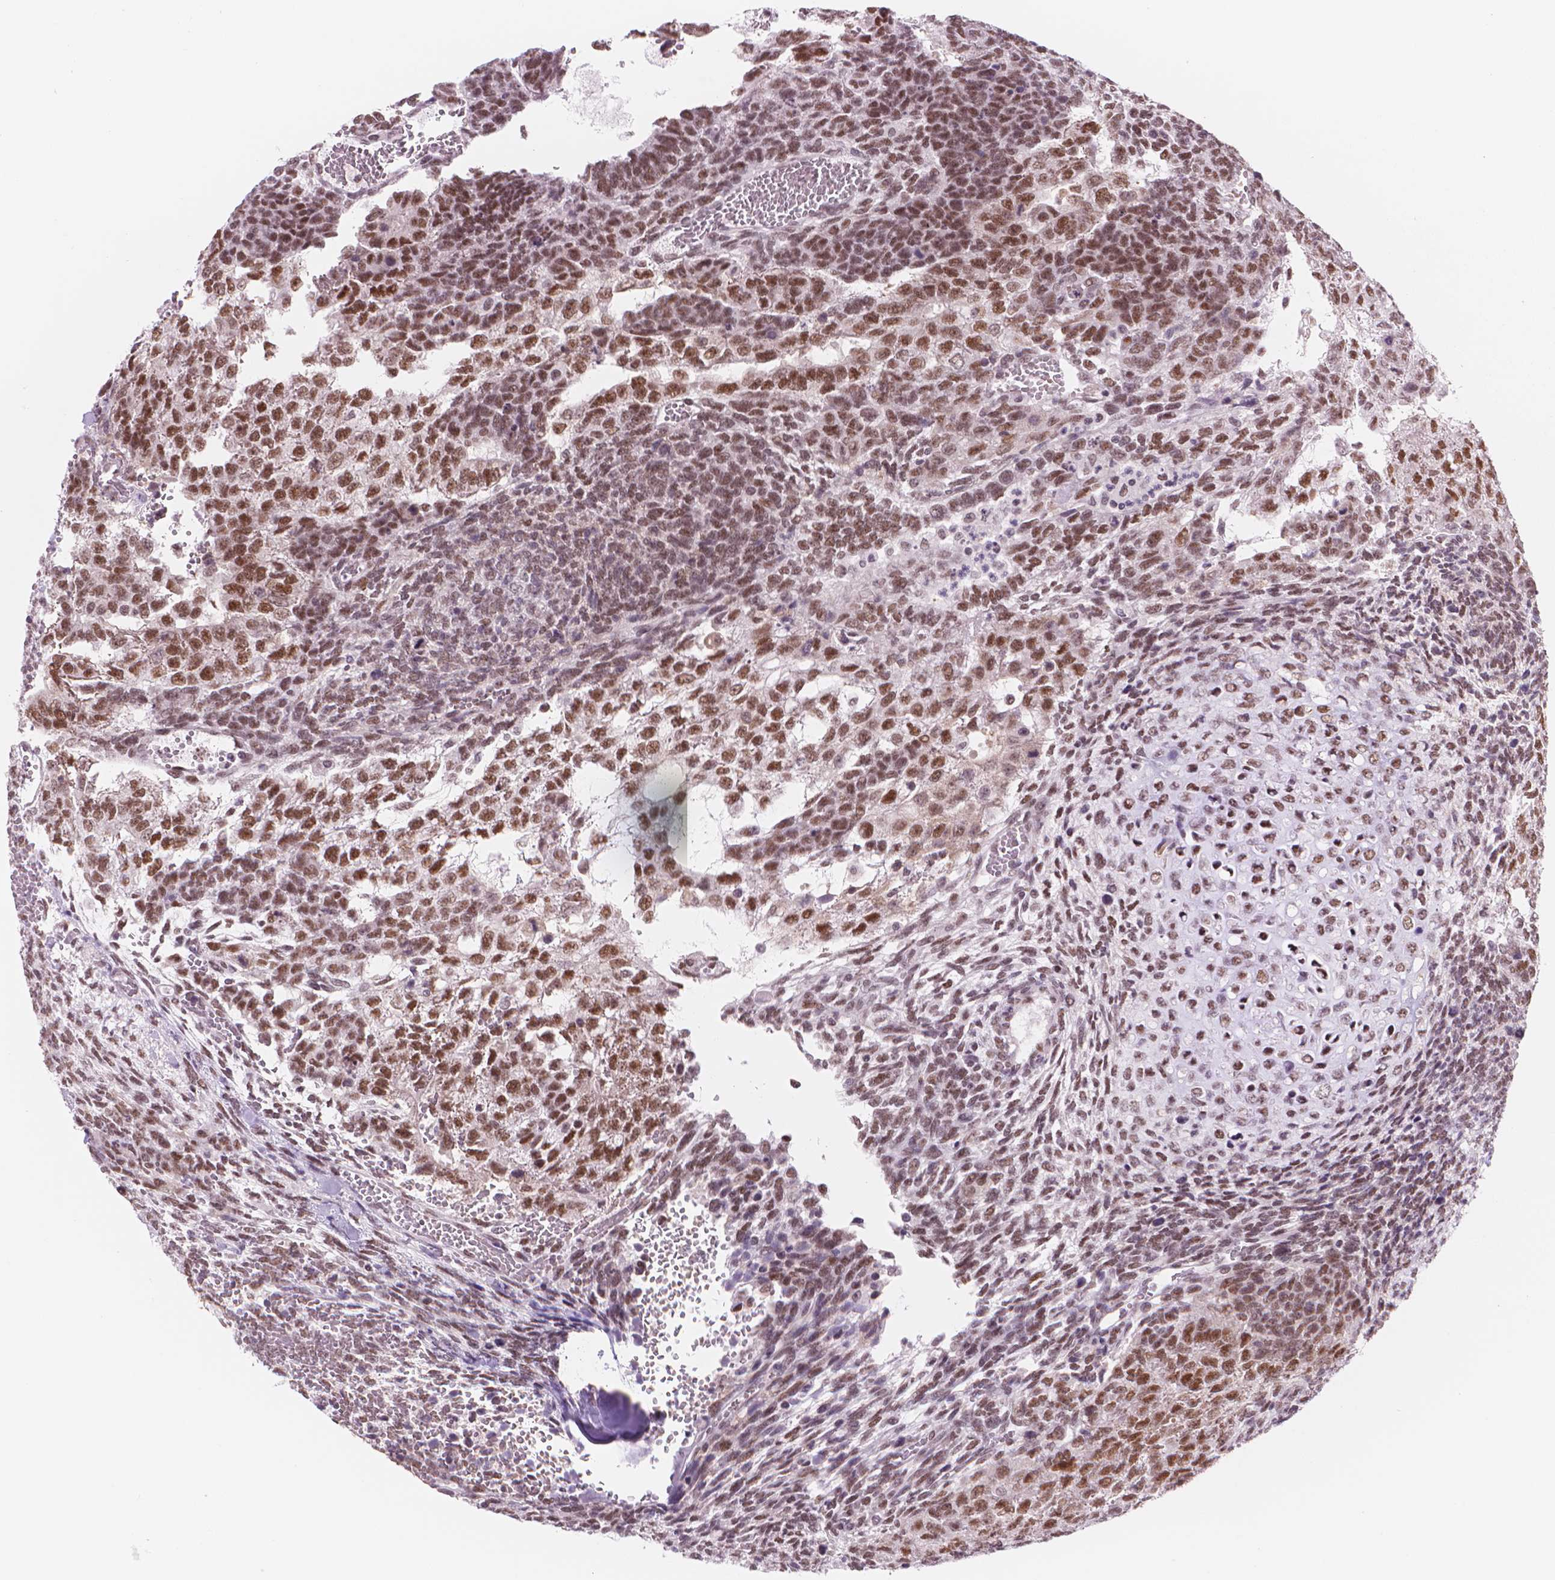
{"staining": {"intensity": "moderate", "quantity": ">75%", "location": "nuclear"}, "tissue": "testis cancer", "cell_type": "Tumor cells", "image_type": "cancer", "snomed": [{"axis": "morphology", "description": "Normal tissue, NOS"}, {"axis": "morphology", "description": "Carcinoma, Embryonal, NOS"}, {"axis": "topography", "description": "Testis"}, {"axis": "topography", "description": "Epididymis"}], "caption": "About >75% of tumor cells in testis cancer (embryonal carcinoma) display moderate nuclear protein positivity as visualized by brown immunohistochemical staining.", "gene": "POLR3D", "patient": {"sex": "male", "age": 23}}